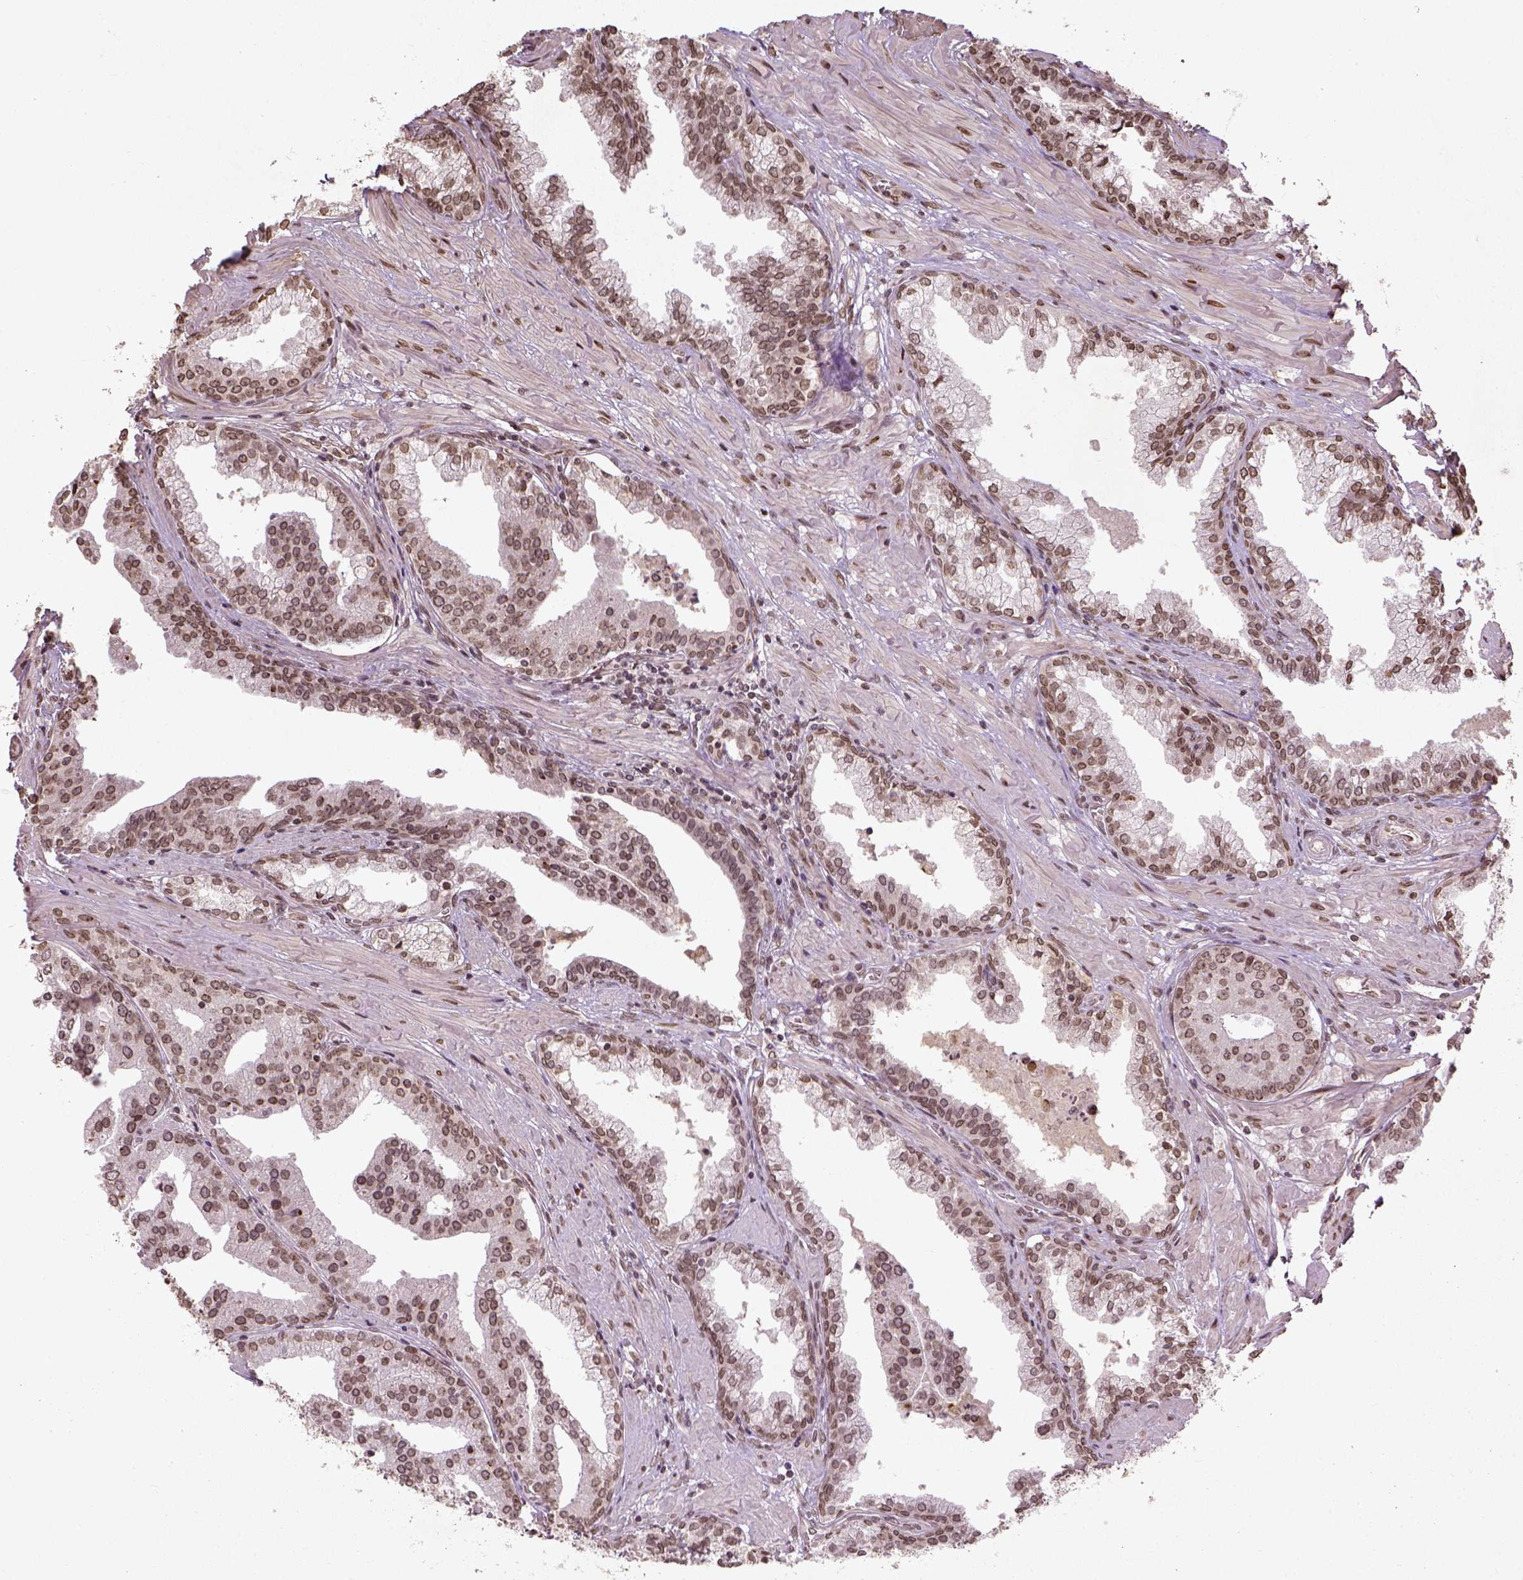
{"staining": {"intensity": "moderate", "quantity": ">75%", "location": "nuclear"}, "tissue": "prostate cancer", "cell_type": "Tumor cells", "image_type": "cancer", "snomed": [{"axis": "morphology", "description": "Adenocarcinoma, NOS"}, {"axis": "topography", "description": "Prostate and seminal vesicle, NOS"}, {"axis": "topography", "description": "Prostate"}], "caption": "Tumor cells show medium levels of moderate nuclear positivity in about >75% of cells in prostate cancer.", "gene": "BANF1", "patient": {"sex": "male", "age": 44}}